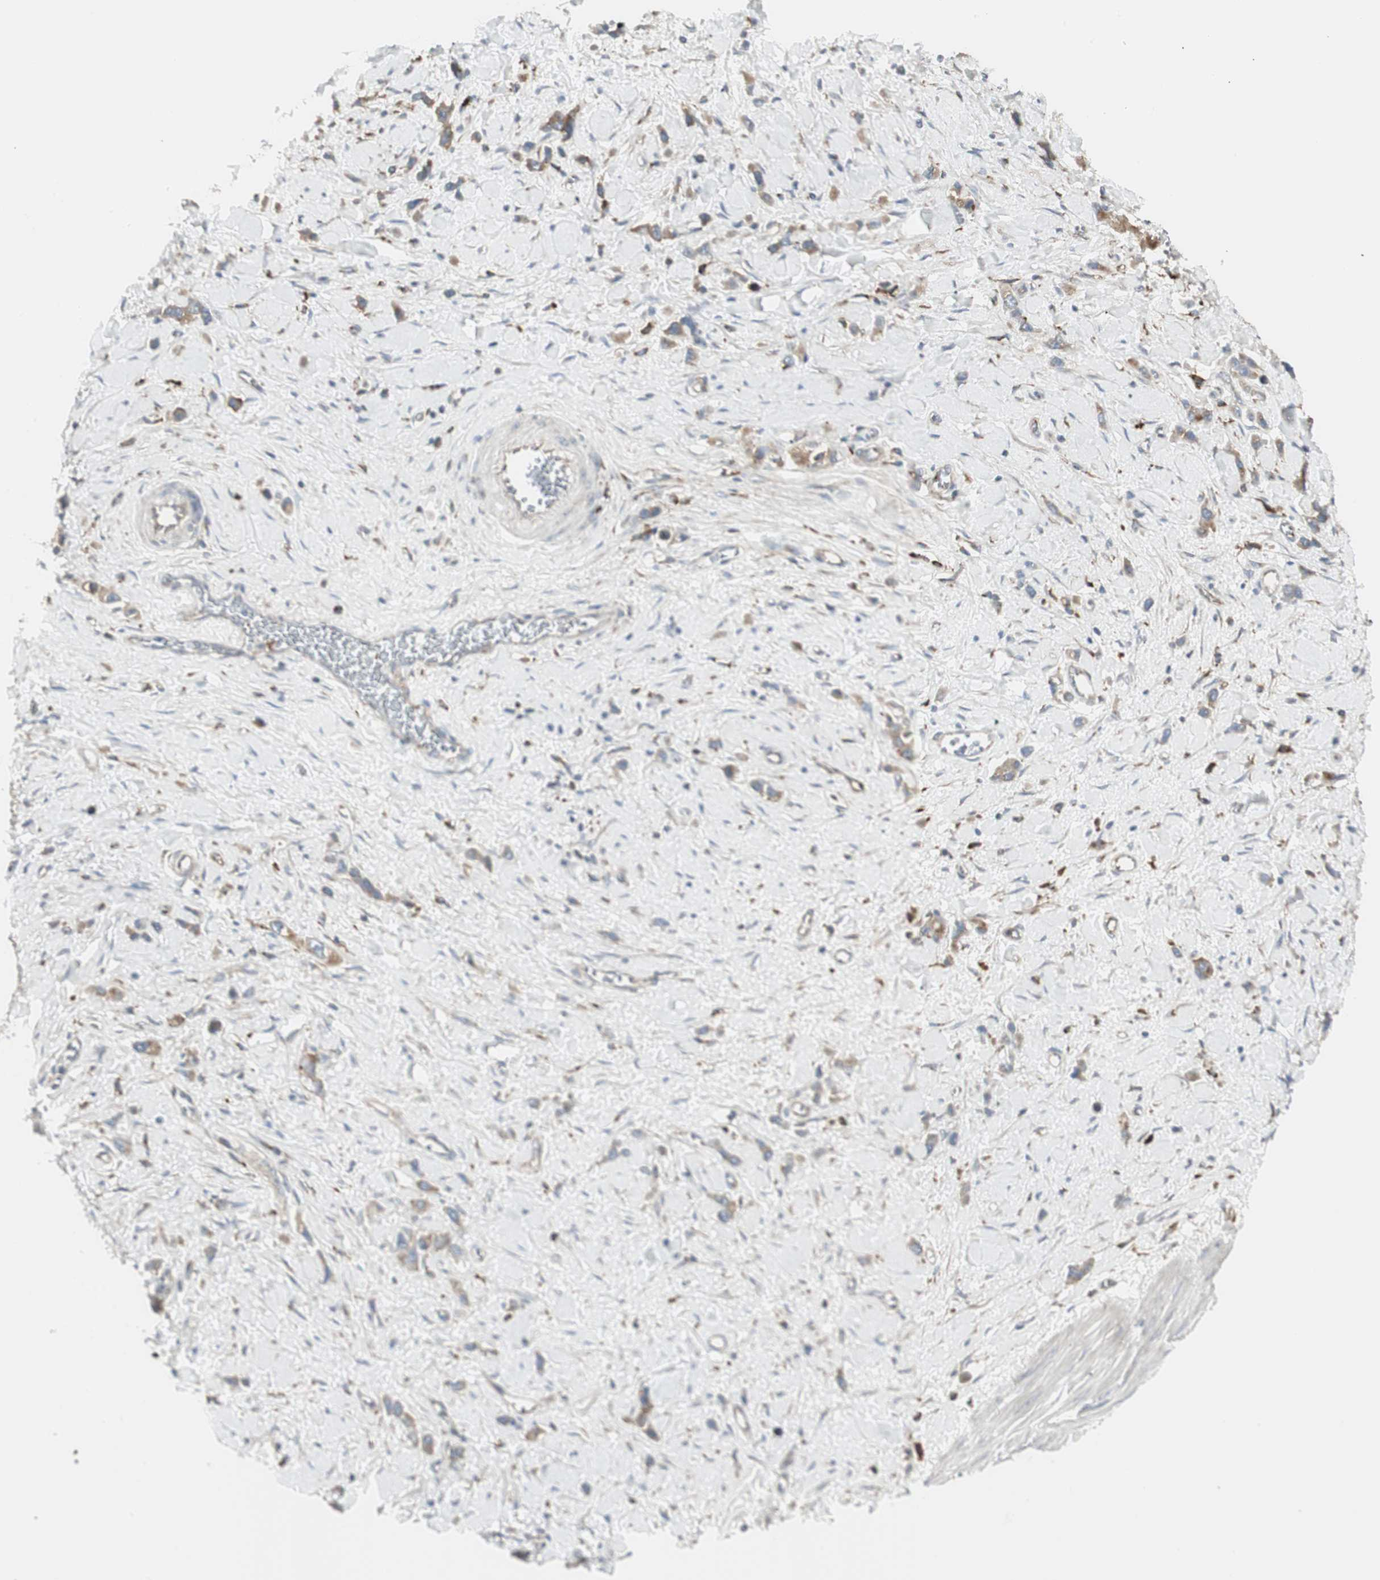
{"staining": {"intensity": "moderate", "quantity": "25%-75%", "location": "cytoplasmic/membranous"}, "tissue": "stomach cancer", "cell_type": "Tumor cells", "image_type": "cancer", "snomed": [{"axis": "morphology", "description": "Normal tissue, NOS"}, {"axis": "morphology", "description": "Adenocarcinoma, NOS"}, {"axis": "topography", "description": "Stomach, upper"}, {"axis": "topography", "description": "Stomach"}], "caption": "An immunohistochemistry (IHC) image of neoplastic tissue is shown. Protein staining in brown highlights moderate cytoplasmic/membranous positivity in stomach adenocarcinoma within tumor cells.", "gene": "ATP6V1B2", "patient": {"sex": "female", "age": 65}}